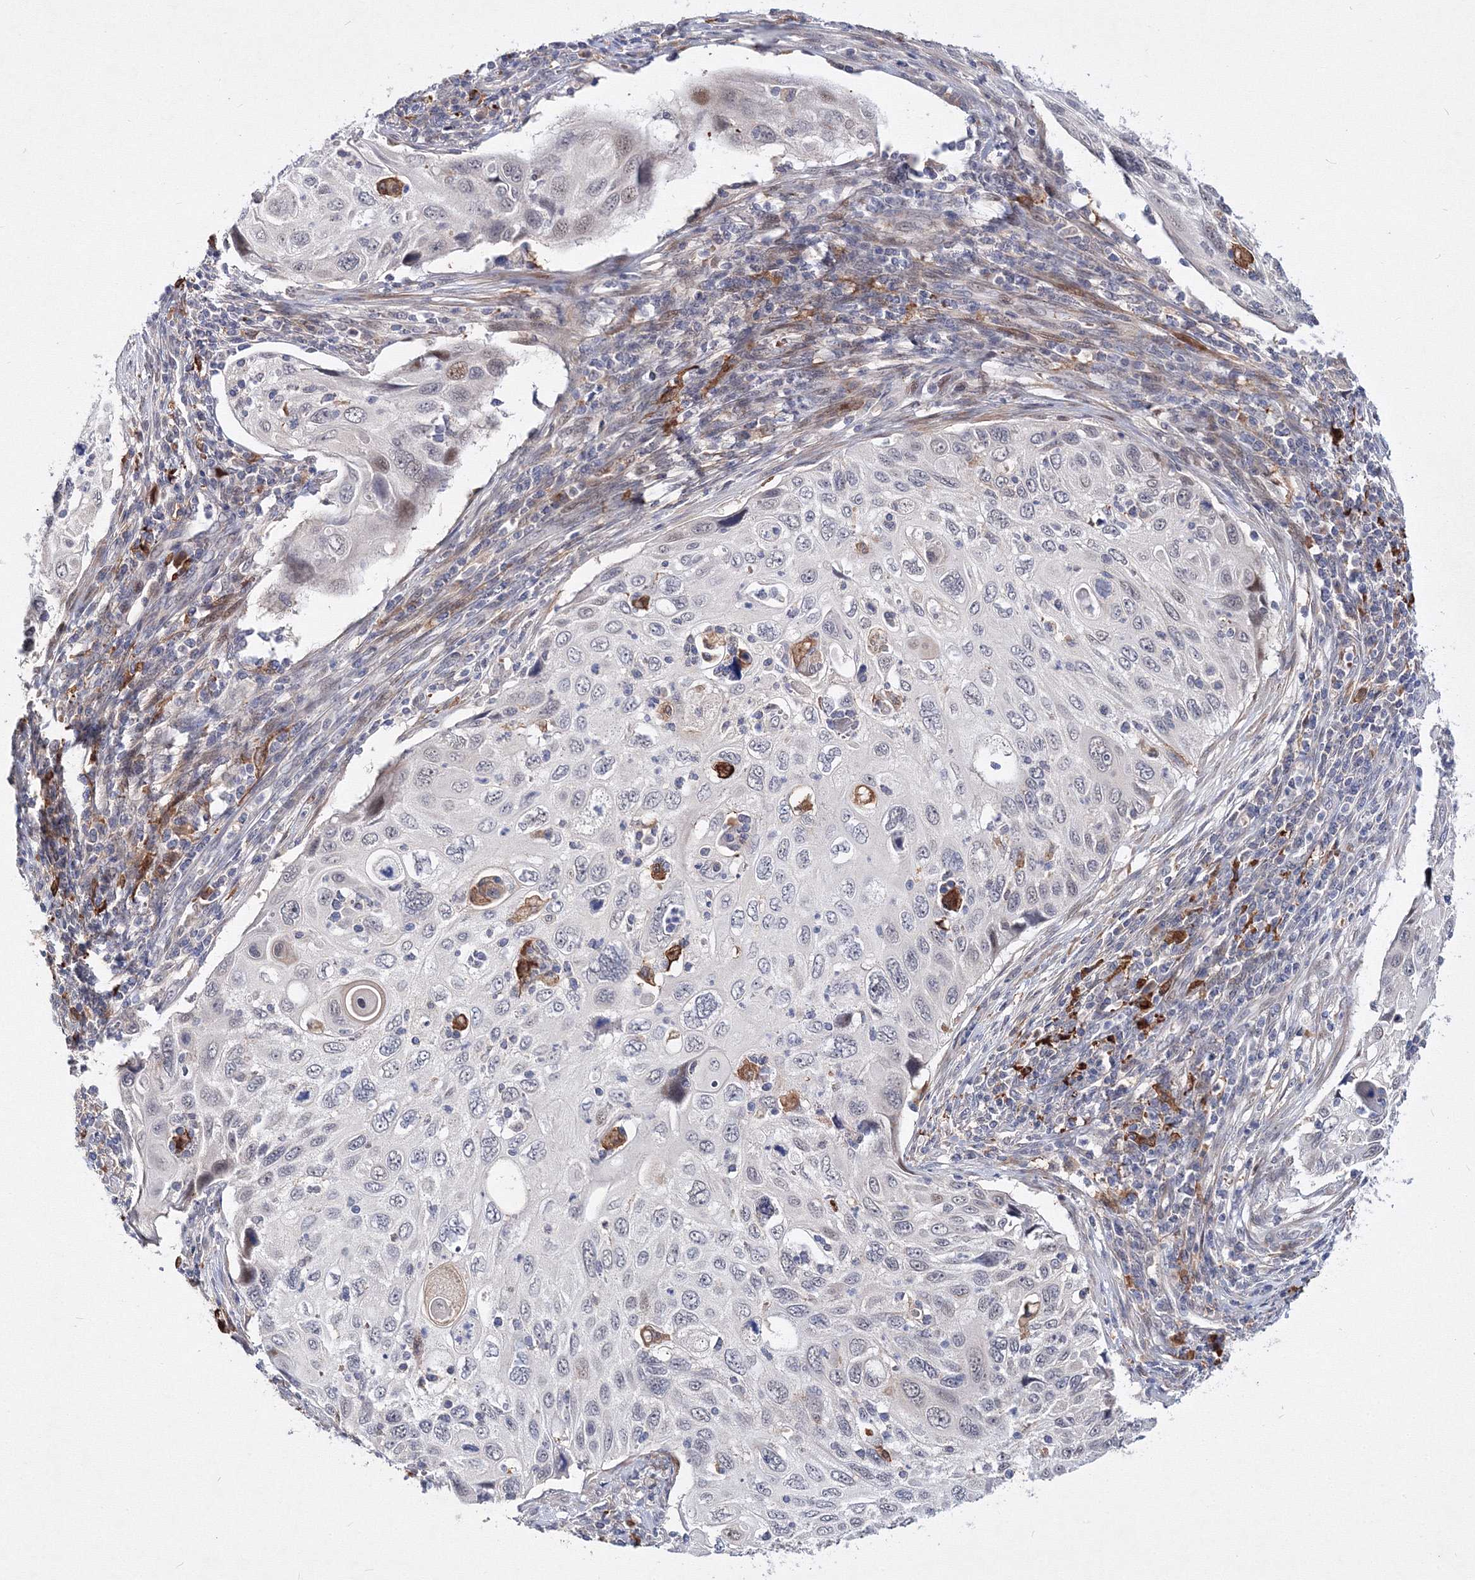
{"staining": {"intensity": "negative", "quantity": "none", "location": "none"}, "tissue": "cervical cancer", "cell_type": "Tumor cells", "image_type": "cancer", "snomed": [{"axis": "morphology", "description": "Squamous cell carcinoma, NOS"}, {"axis": "topography", "description": "Cervix"}], "caption": "DAB (3,3'-diaminobenzidine) immunohistochemical staining of human squamous cell carcinoma (cervical) demonstrates no significant staining in tumor cells. The staining was performed using DAB (3,3'-diaminobenzidine) to visualize the protein expression in brown, while the nuclei were stained in blue with hematoxylin (Magnification: 20x).", "gene": "C11orf52", "patient": {"sex": "female", "age": 70}}